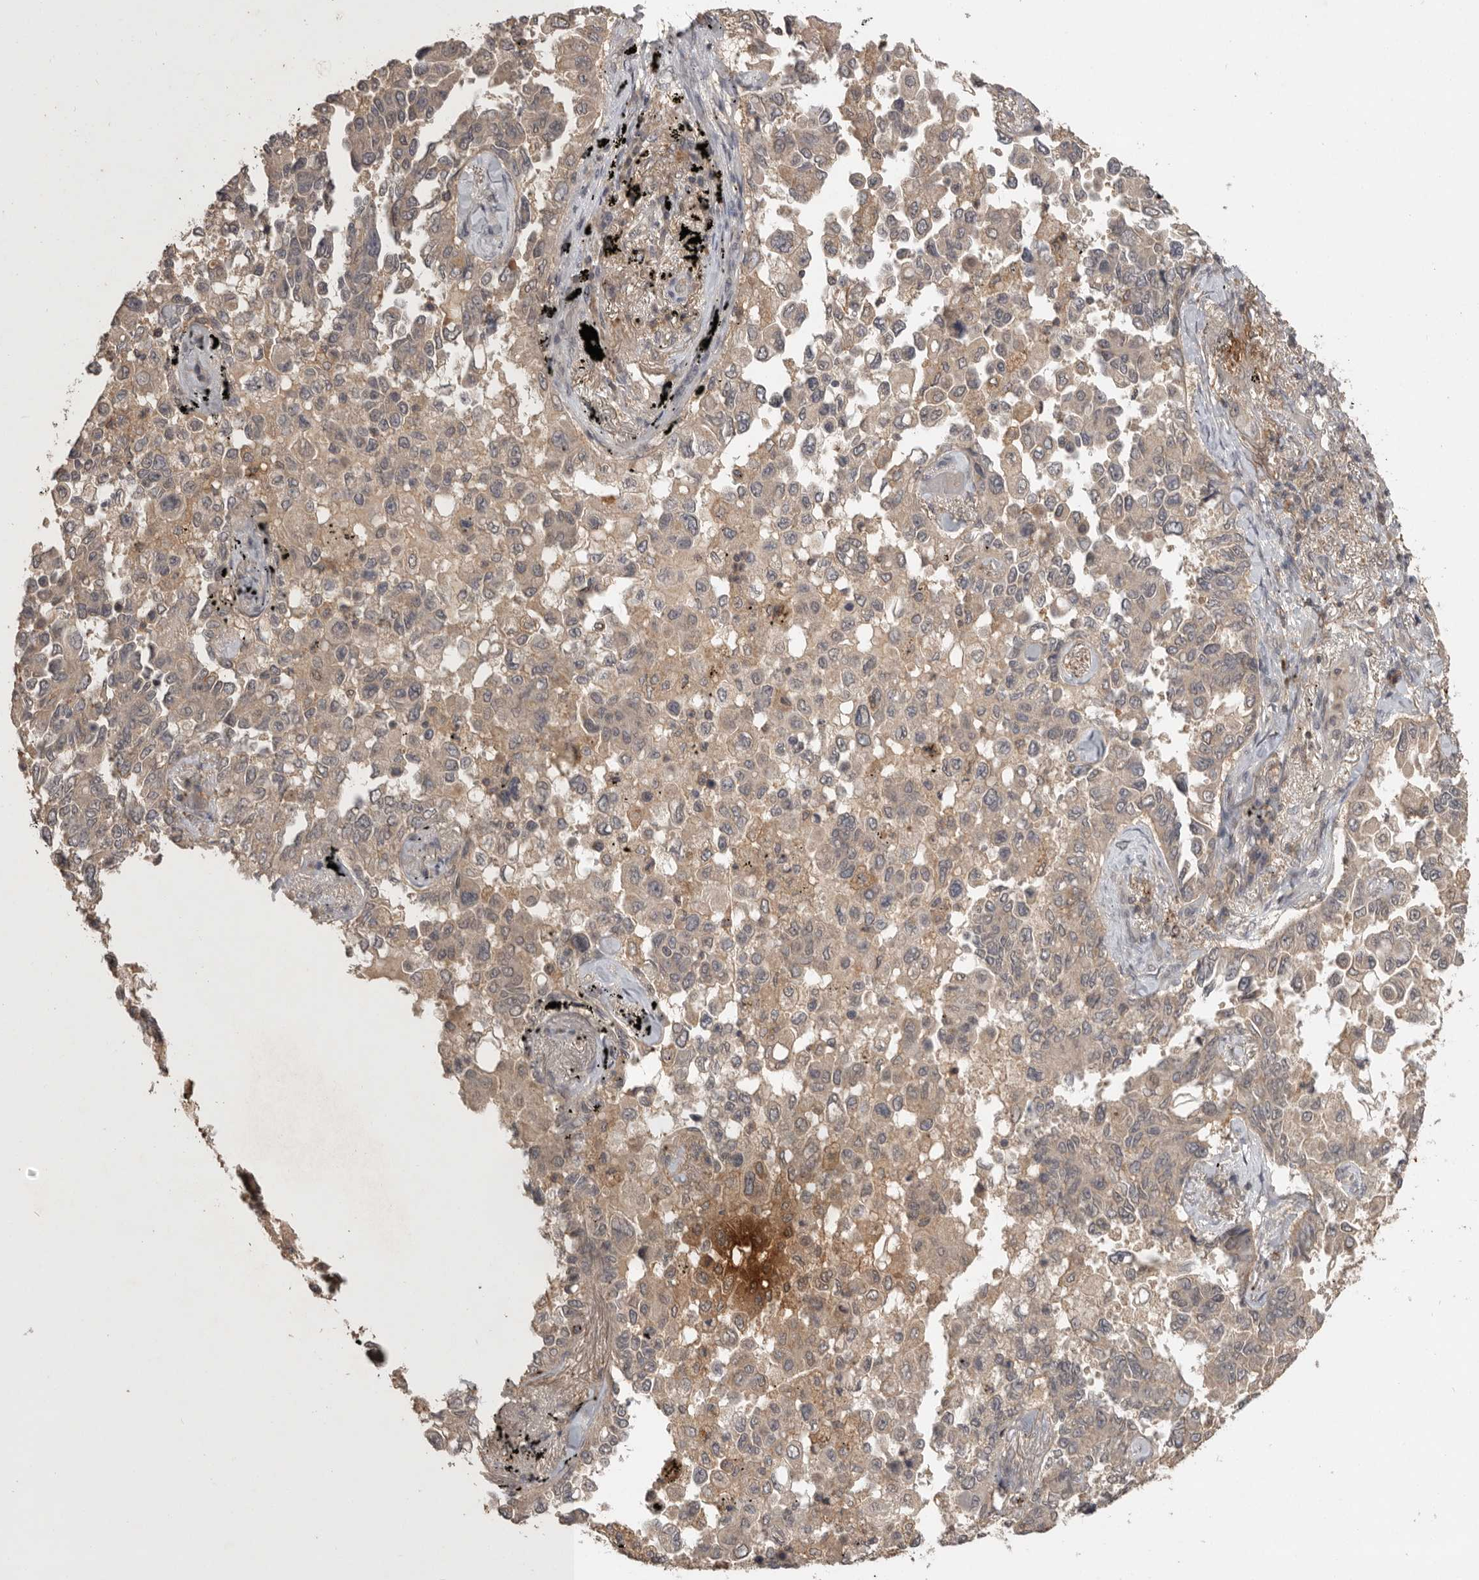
{"staining": {"intensity": "weak", "quantity": ">75%", "location": "cytoplasmic/membranous"}, "tissue": "lung cancer", "cell_type": "Tumor cells", "image_type": "cancer", "snomed": [{"axis": "morphology", "description": "Adenocarcinoma, NOS"}, {"axis": "topography", "description": "Lung"}], "caption": "This is a micrograph of IHC staining of lung cancer, which shows weak positivity in the cytoplasmic/membranous of tumor cells.", "gene": "ADAMTS4", "patient": {"sex": "female", "age": 67}}